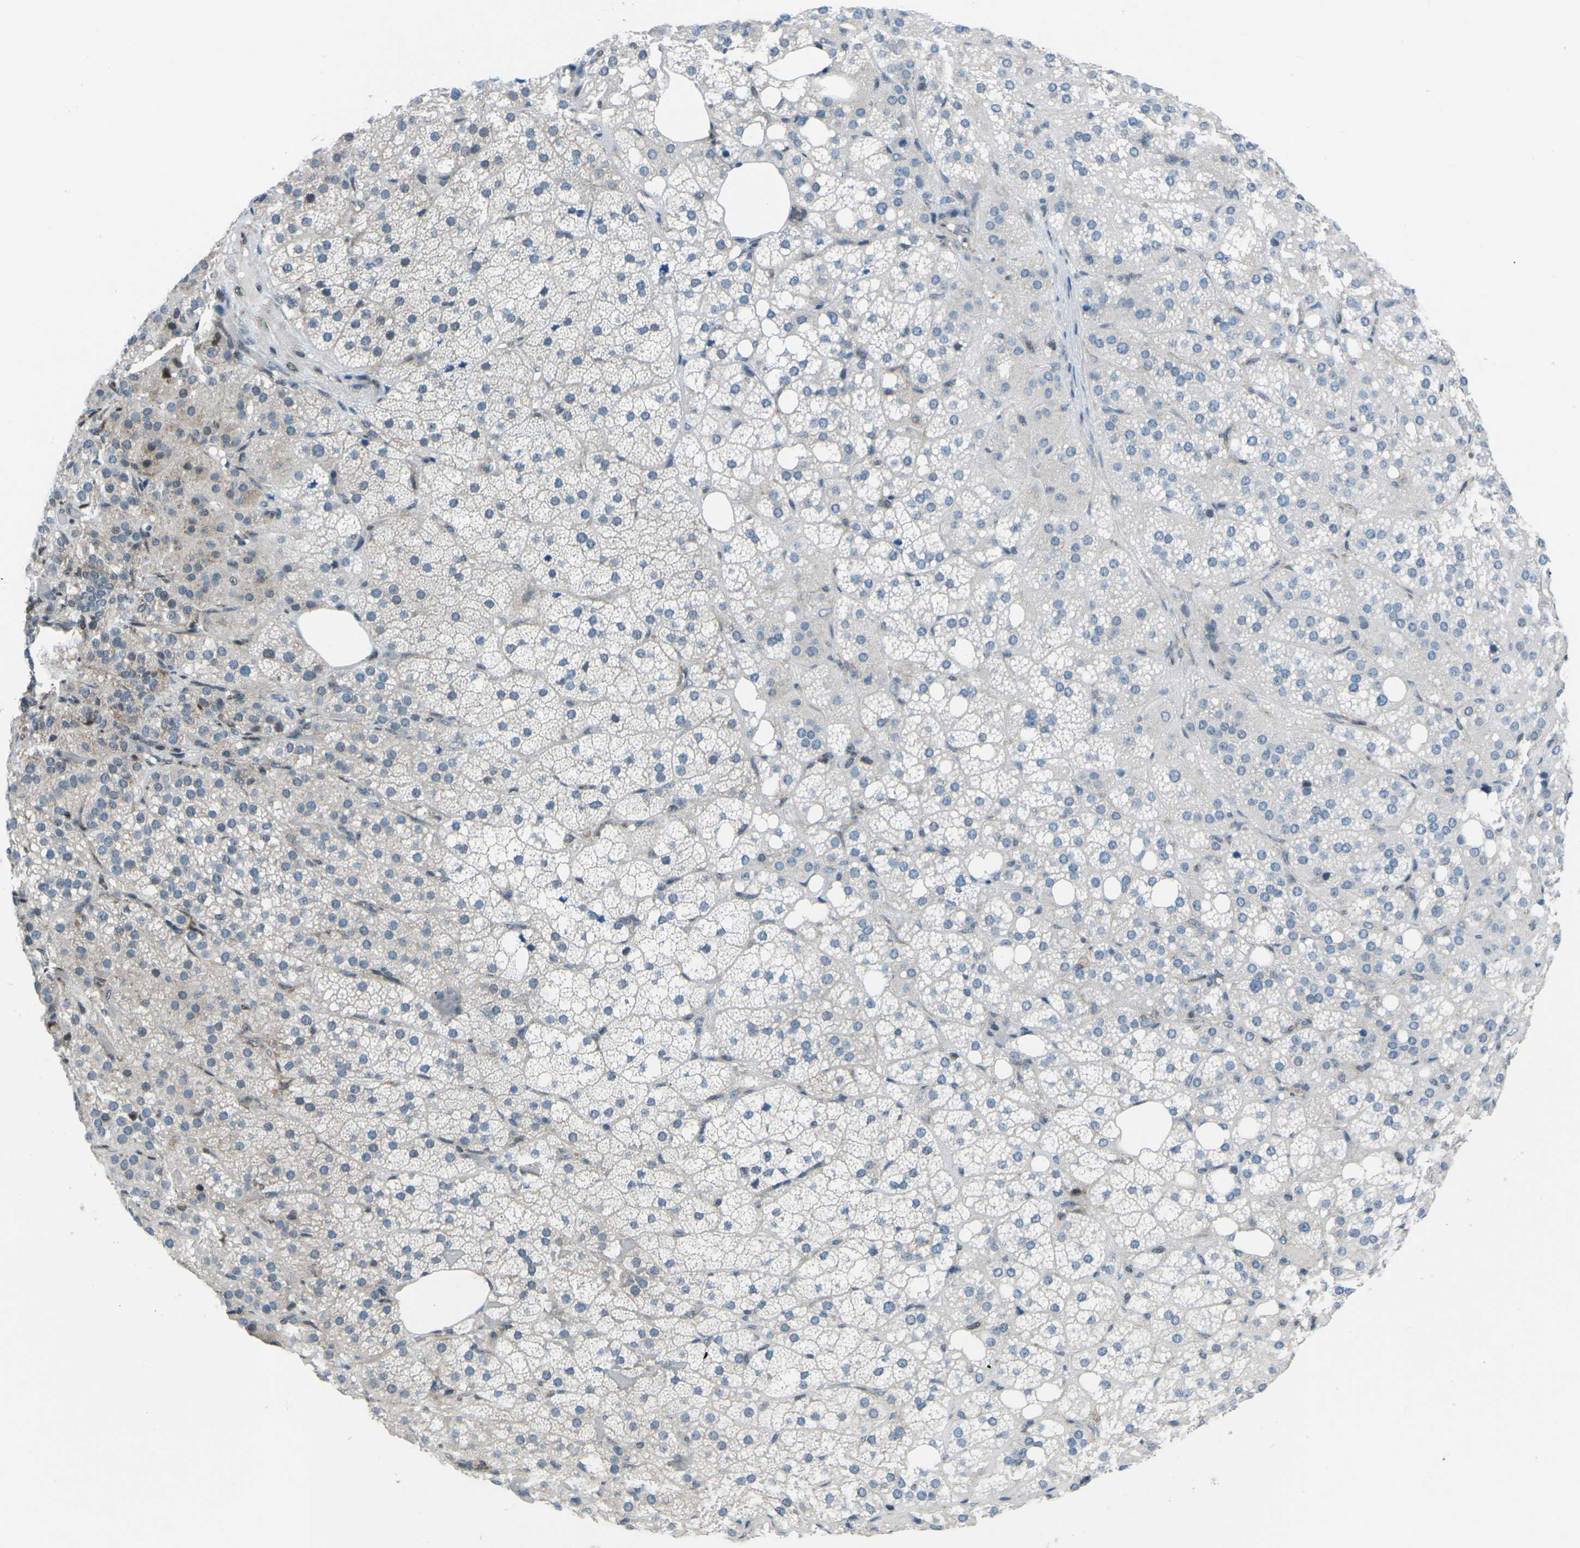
{"staining": {"intensity": "moderate", "quantity": "<25%", "location": "cytoplasmic/membranous,nuclear"}, "tissue": "adrenal gland", "cell_type": "Glandular cells", "image_type": "normal", "snomed": [{"axis": "morphology", "description": "Normal tissue, NOS"}, {"axis": "topography", "description": "Adrenal gland"}], "caption": "Human adrenal gland stained with a brown dye exhibits moderate cytoplasmic/membranous,nuclear positive positivity in about <25% of glandular cells.", "gene": "MBNL1", "patient": {"sex": "female", "age": 59}}